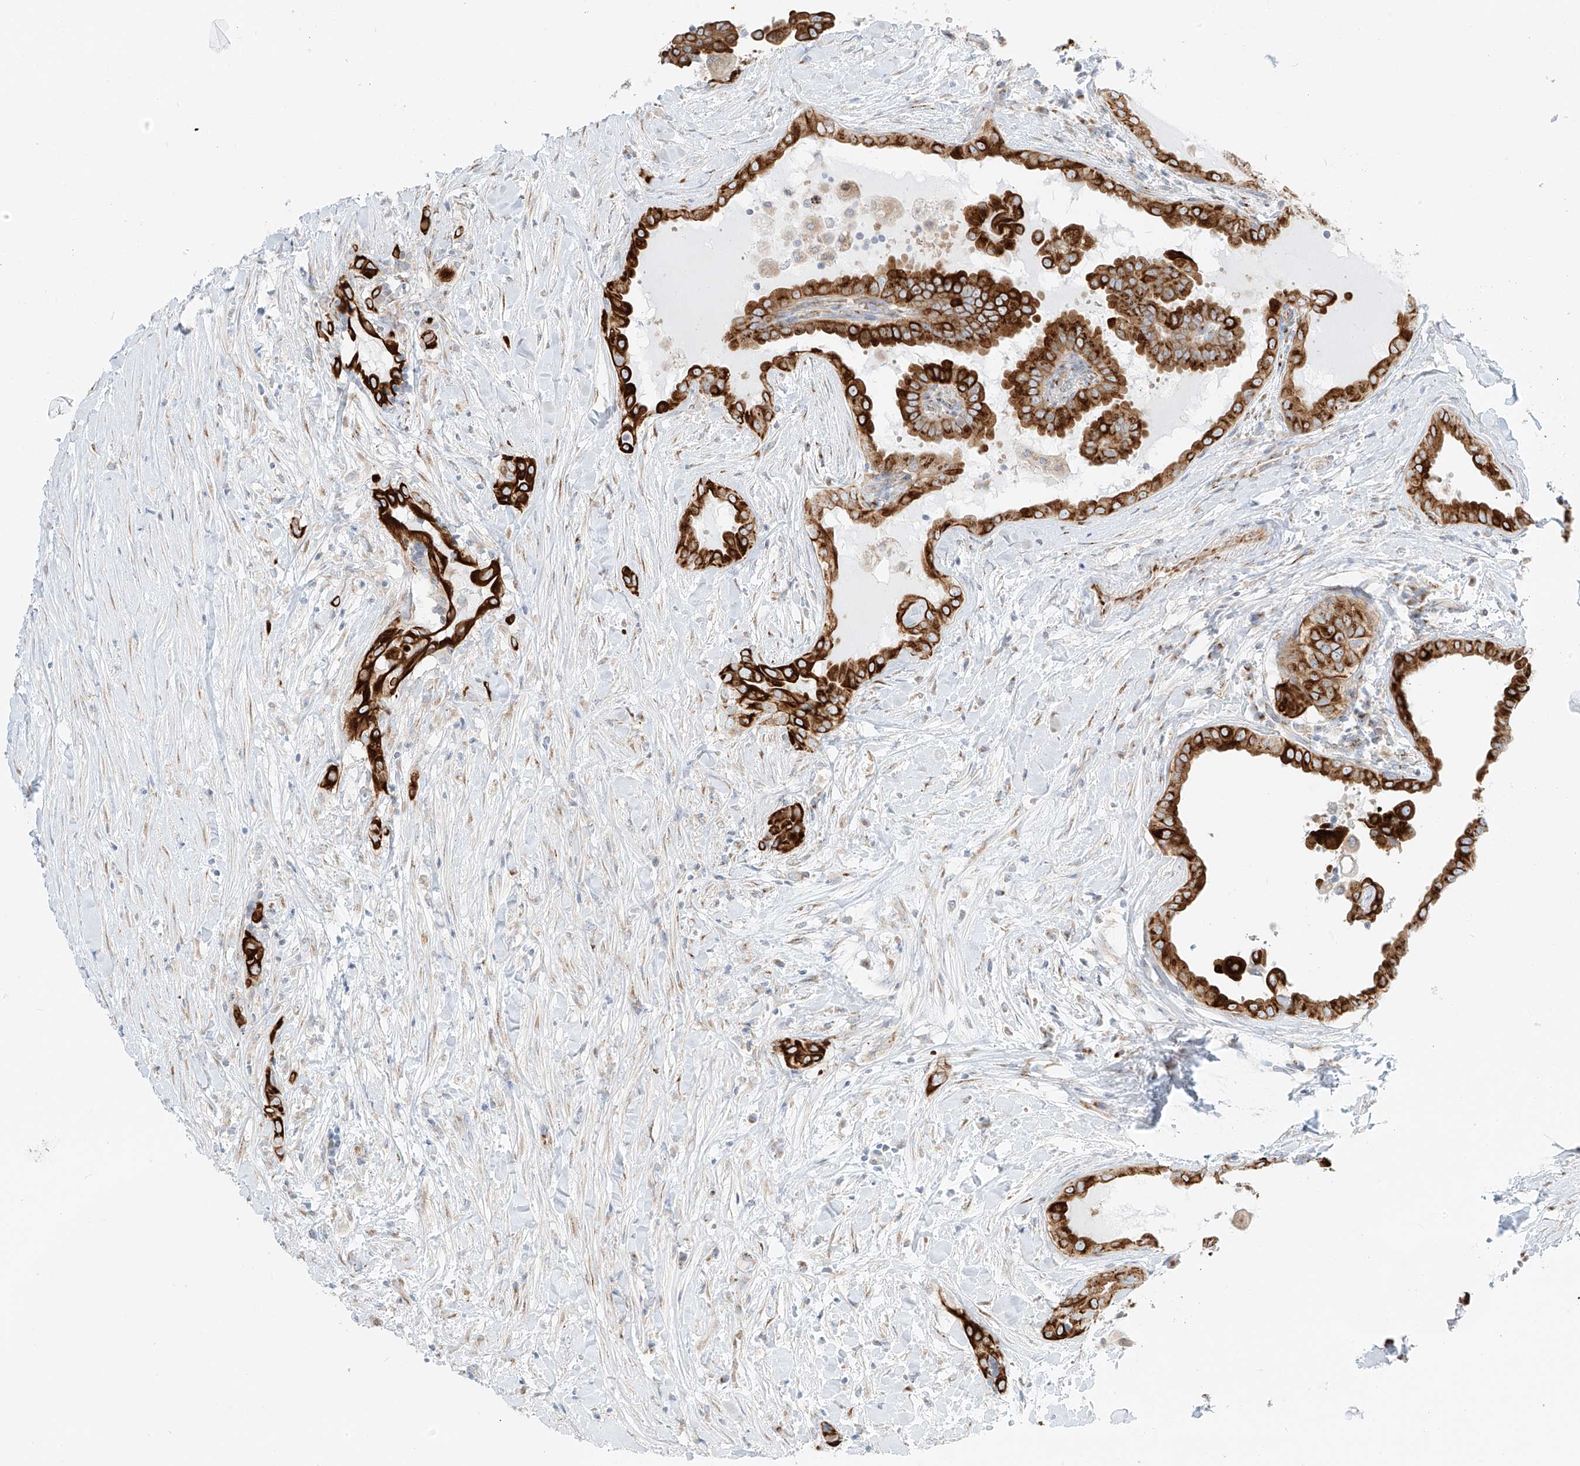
{"staining": {"intensity": "strong", "quantity": ">75%", "location": "cytoplasmic/membranous"}, "tissue": "thyroid cancer", "cell_type": "Tumor cells", "image_type": "cancer", "snomed": [{"axis": "morphology", "description": "Papillary adenocarcinoma, NOS"}, {"axis": "topography", "description": "Thyroid gland"}], "caption": "The image displays immunohistochemical staining of thyroid papillary adenocarcinoma. There is strong cytoplasmic/membranous expression is appreciated in approximately >75% of tumor cells. Nuclei are stained in blue.", "gene": "EIPR1", "patient": {"sex": "male", "age": 33}}